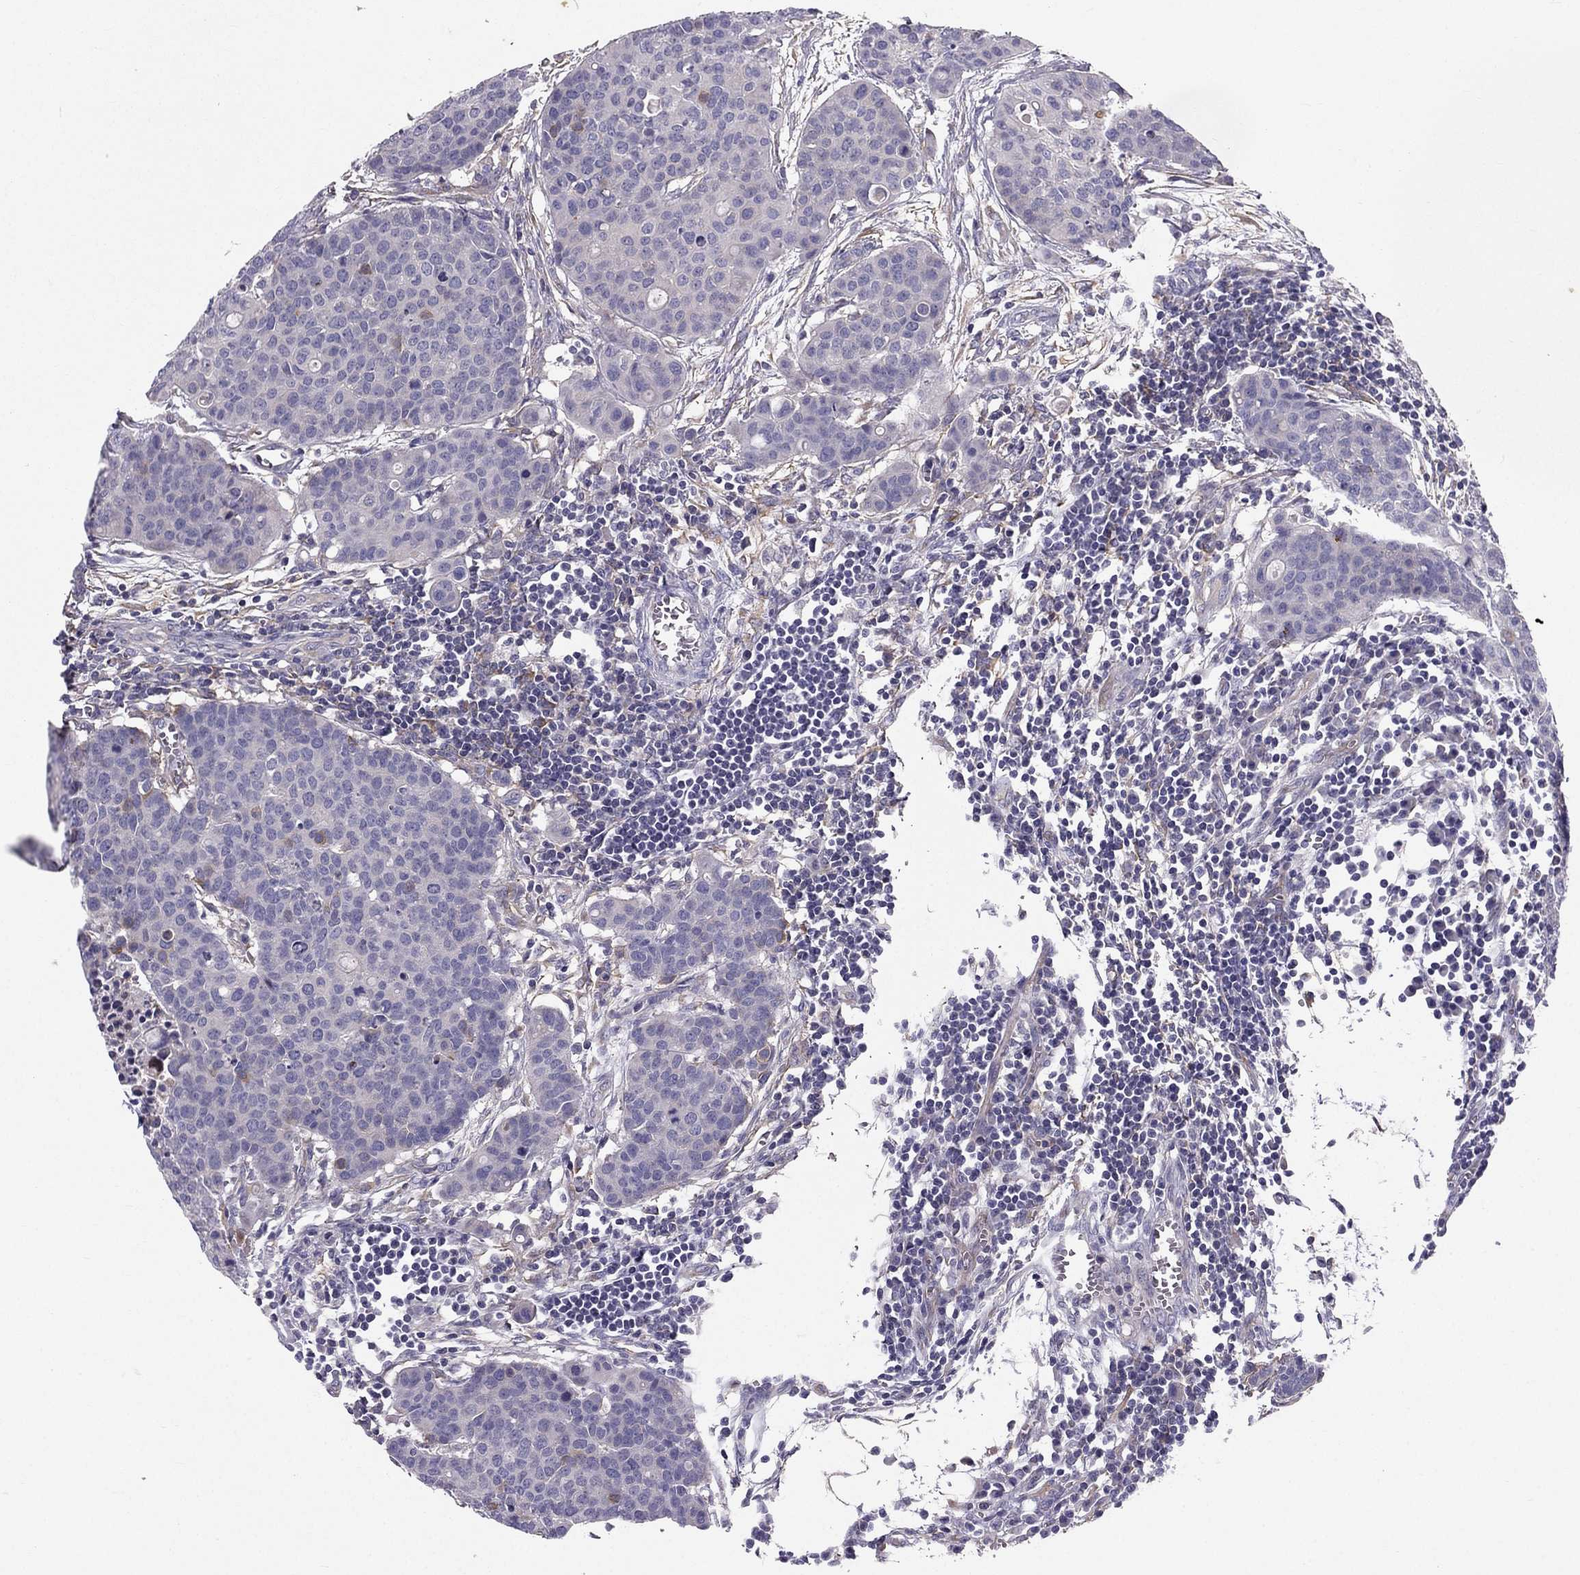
{"staining": {"intensity": "negative", "quantity": "none", "location": "none"}, "tissue": "carcinoid", "cell_type": "Tumor cells", "image_type": "cancer", "snomed": [{"axis": "morphology", "description": "Carcinoid, malignant, NOS"}, {"axis": "topography", "description": "Colon"}], "caption": "Immunohistochemical staining of human carcinoid (malignant) shows no significant expression in tumor cells.", "gene": "SYT5", "patient": {"sex": "male", "age": 81}}